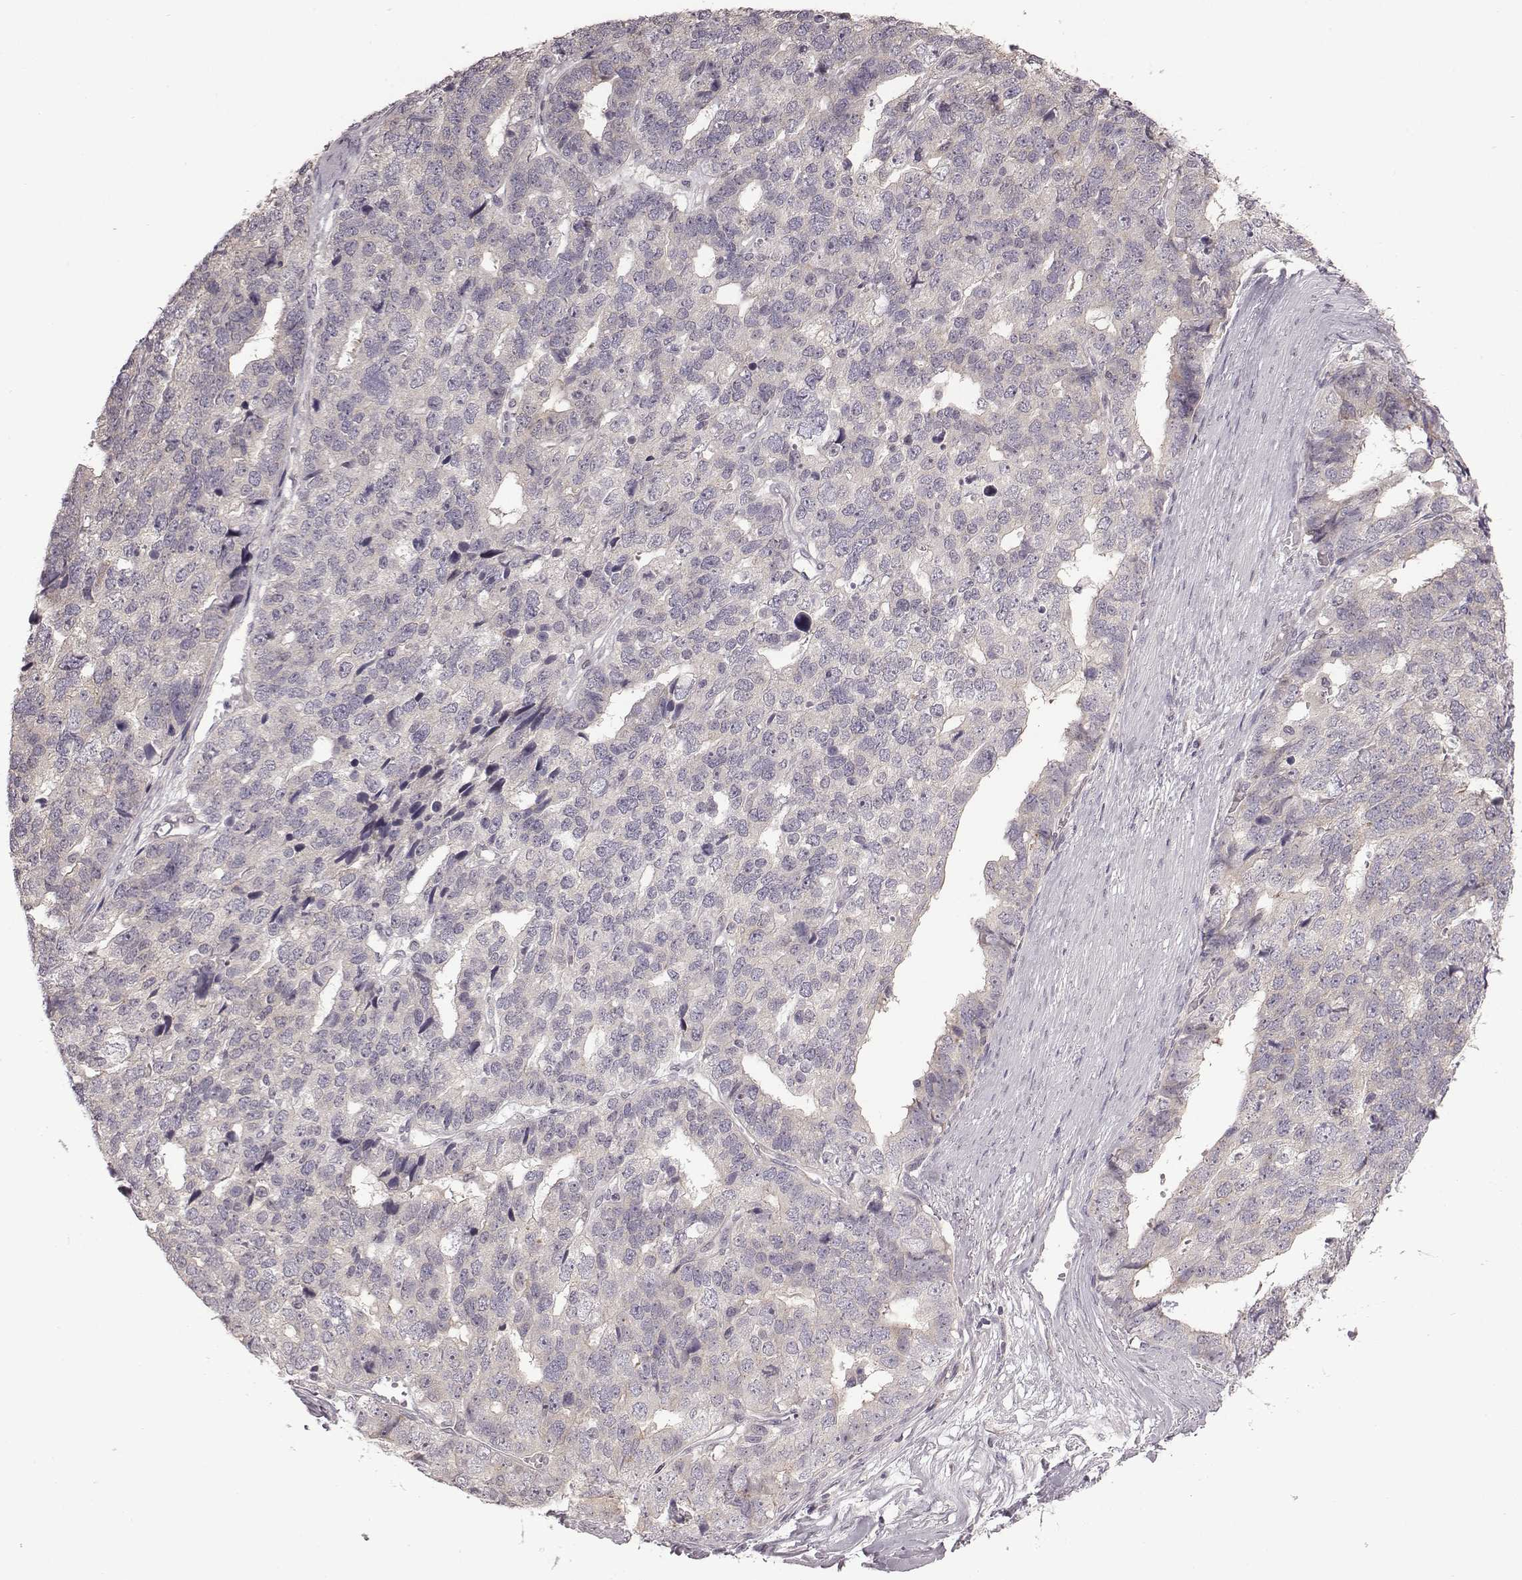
{"staining": {"intensity": "weak", "quantity": "<25%", "location": "cytoplasmic/membranous"}, "tissue": "stomach cancer", "cell_type": "Tumor cells", "image_type": "cancer", "snomed": [{"axis": "morphology", "description": "Adenocarcinoma, NOS"}, {"axis": "topography", "description": "Stomach"}], "caption": "Photomicrograph shows no significant protein positivity in tumor cells of stomach adenocarcinoma. (IHC, brightfield microscopy, high magnification).", "gene": "BICDL1", "patient": {"sex": "male", "age": 69}}